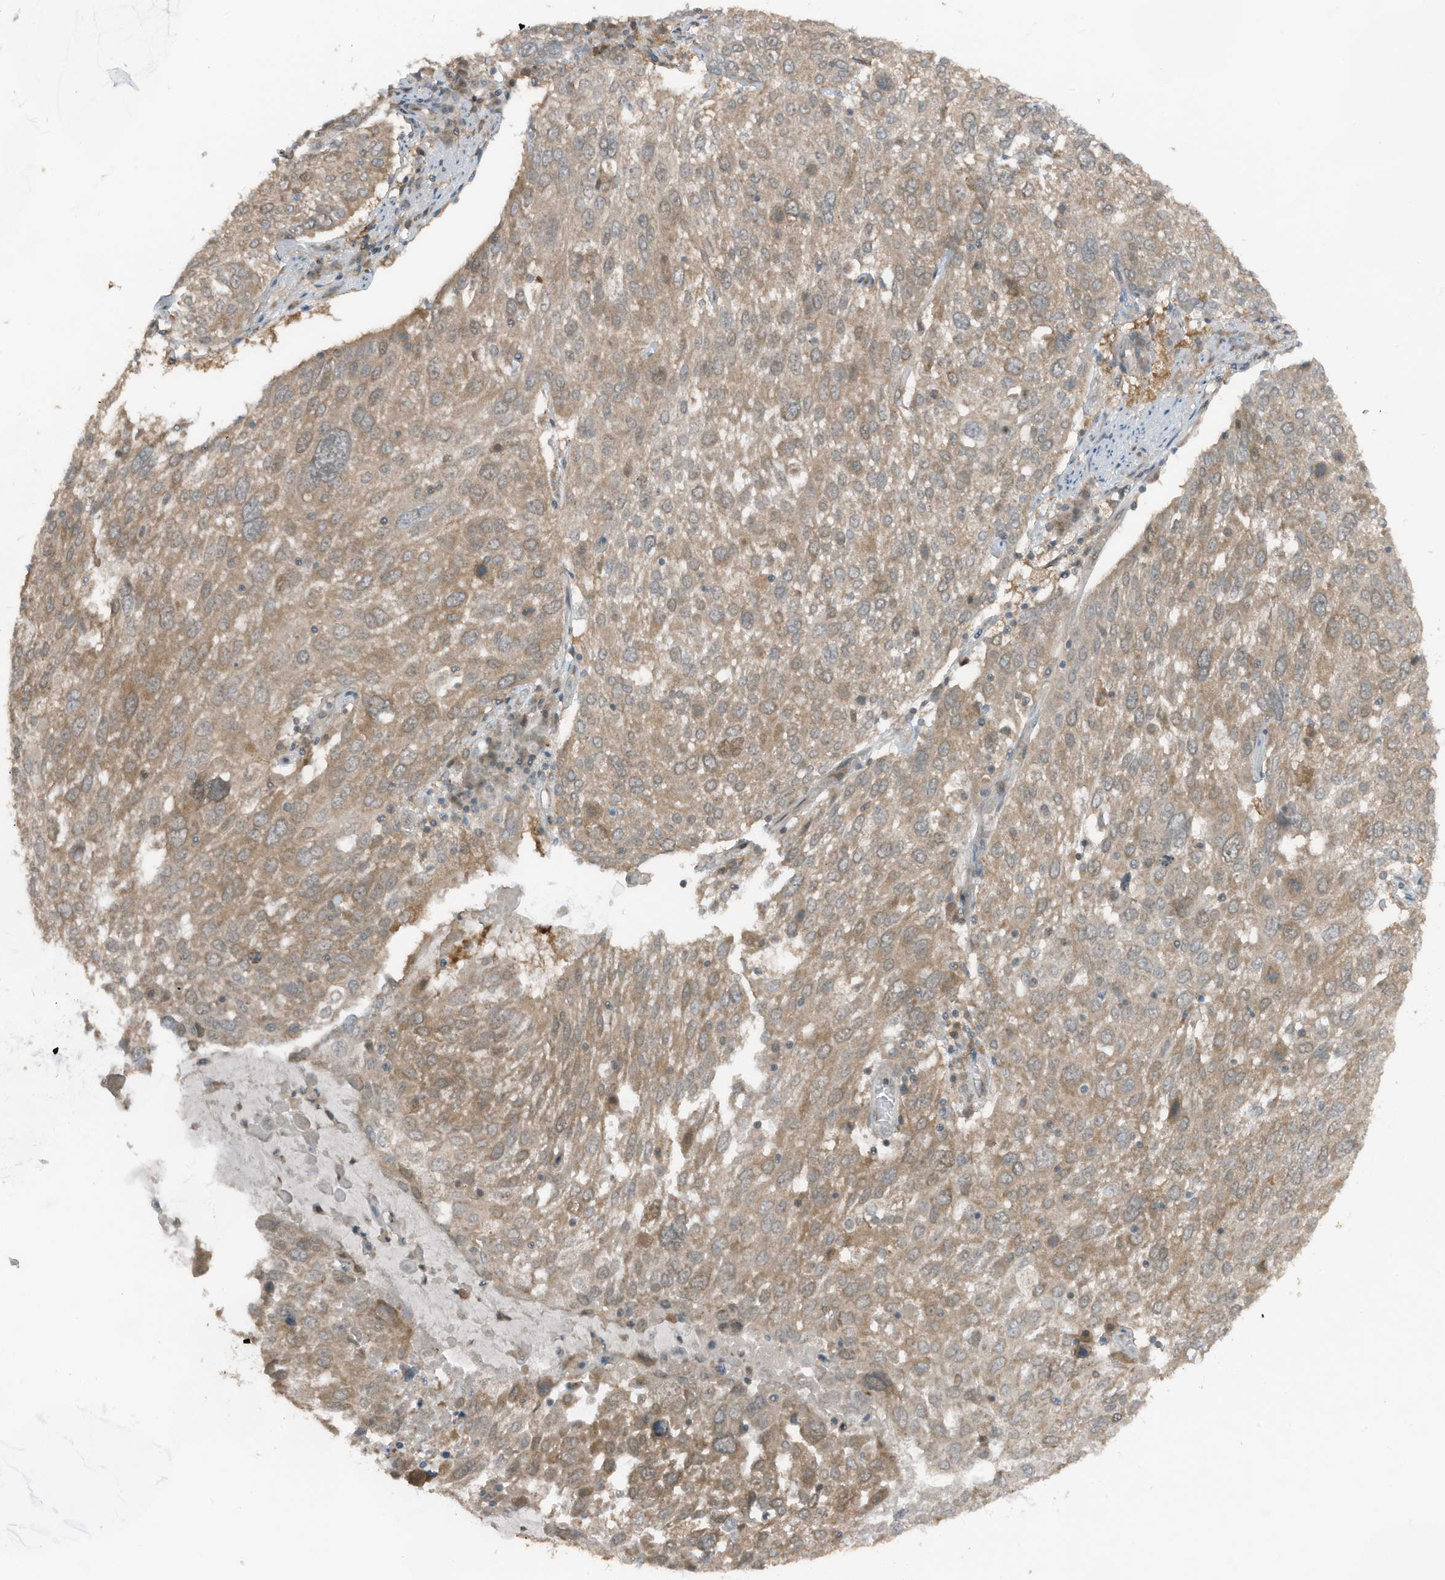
{"staining": {"intensity": "moderate", "quantity": ">75%", "location": "cytoplasmic/membranous"}, "tissue": "lung cancer", "cell_type": "Tumor cells", "image_type": "cancer", "snomed": [{"axis": "morphology", "description": "Squamous cell carcinoma, NOS"}, {"axis": "topography", "description": "Lung"}], "caption": "Lung squamous cell carcinoma stained with a protein marker reveals moderate staining in tumor cells.", "gene": "TXNDC9", "patient": {"sex": "male", "age": 65}}